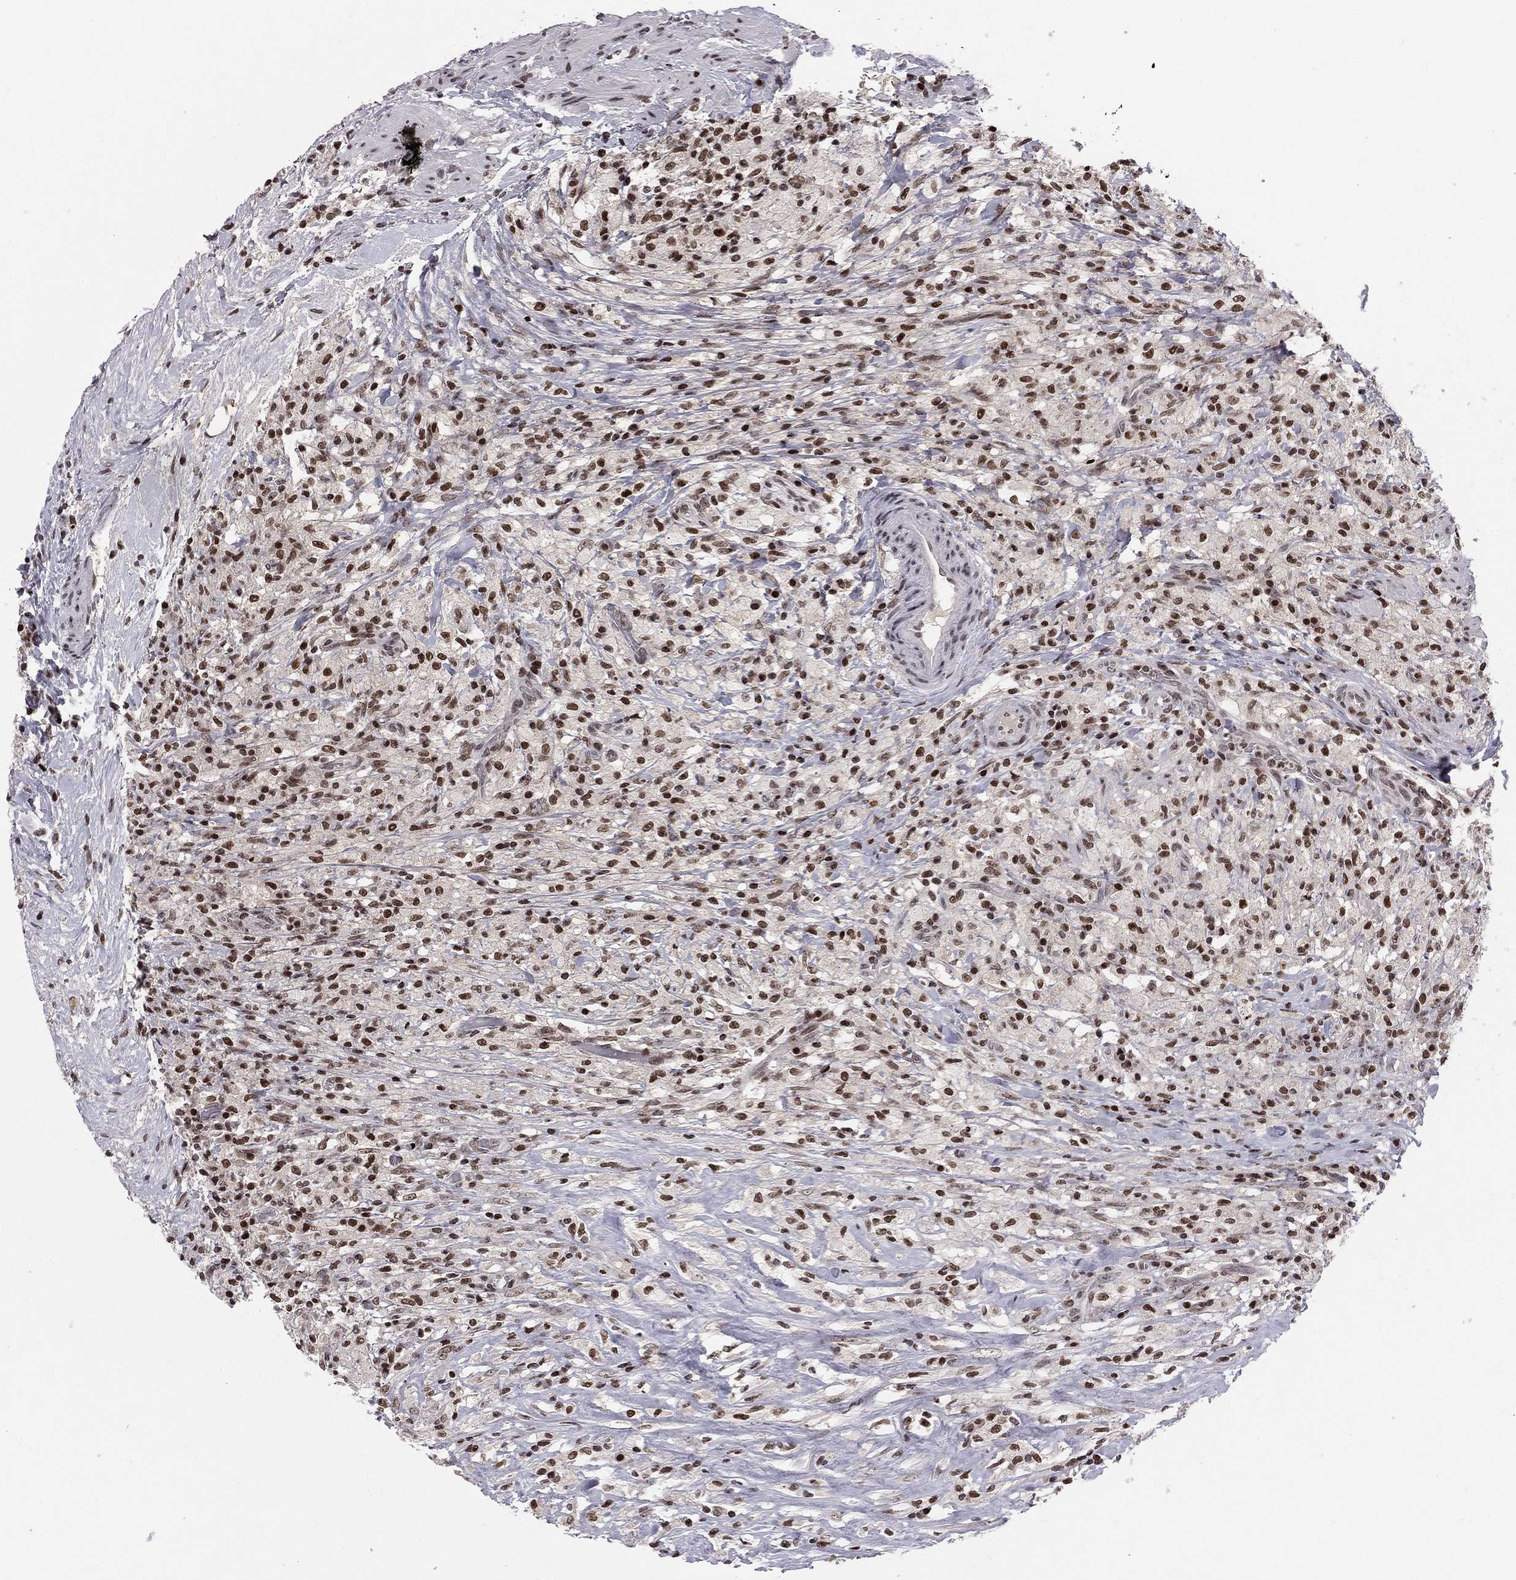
{"staining": {"intensity": "strong", "quantity": ">75%", "location": "nuclear"}, "tissue": "testis cancer", "cell_type": "Tumor cells", "image_type": "cancer", "snomed": [{"axis": "morphology", "description": "Necrosis, NOS"}, {"axis": "morphology", "description": "Carcinoma, Embryonal, NOS"}, {"axis": "topography", "description": "Testis"}], "caption": "IHC staining of embryonal carcinoma (testis), which shows high levels of strong nuclear staining in about >75% of tumor cells indicating strong nuclear protein expression. The staining was performed using DAB (3,3'-diaminobenzidine) (brown) for protein detection and nuclei were counterstained in hematoxylin (blue).", "gene": "RNASEH2C", "patient": {"sex": "male", "age": 19}}